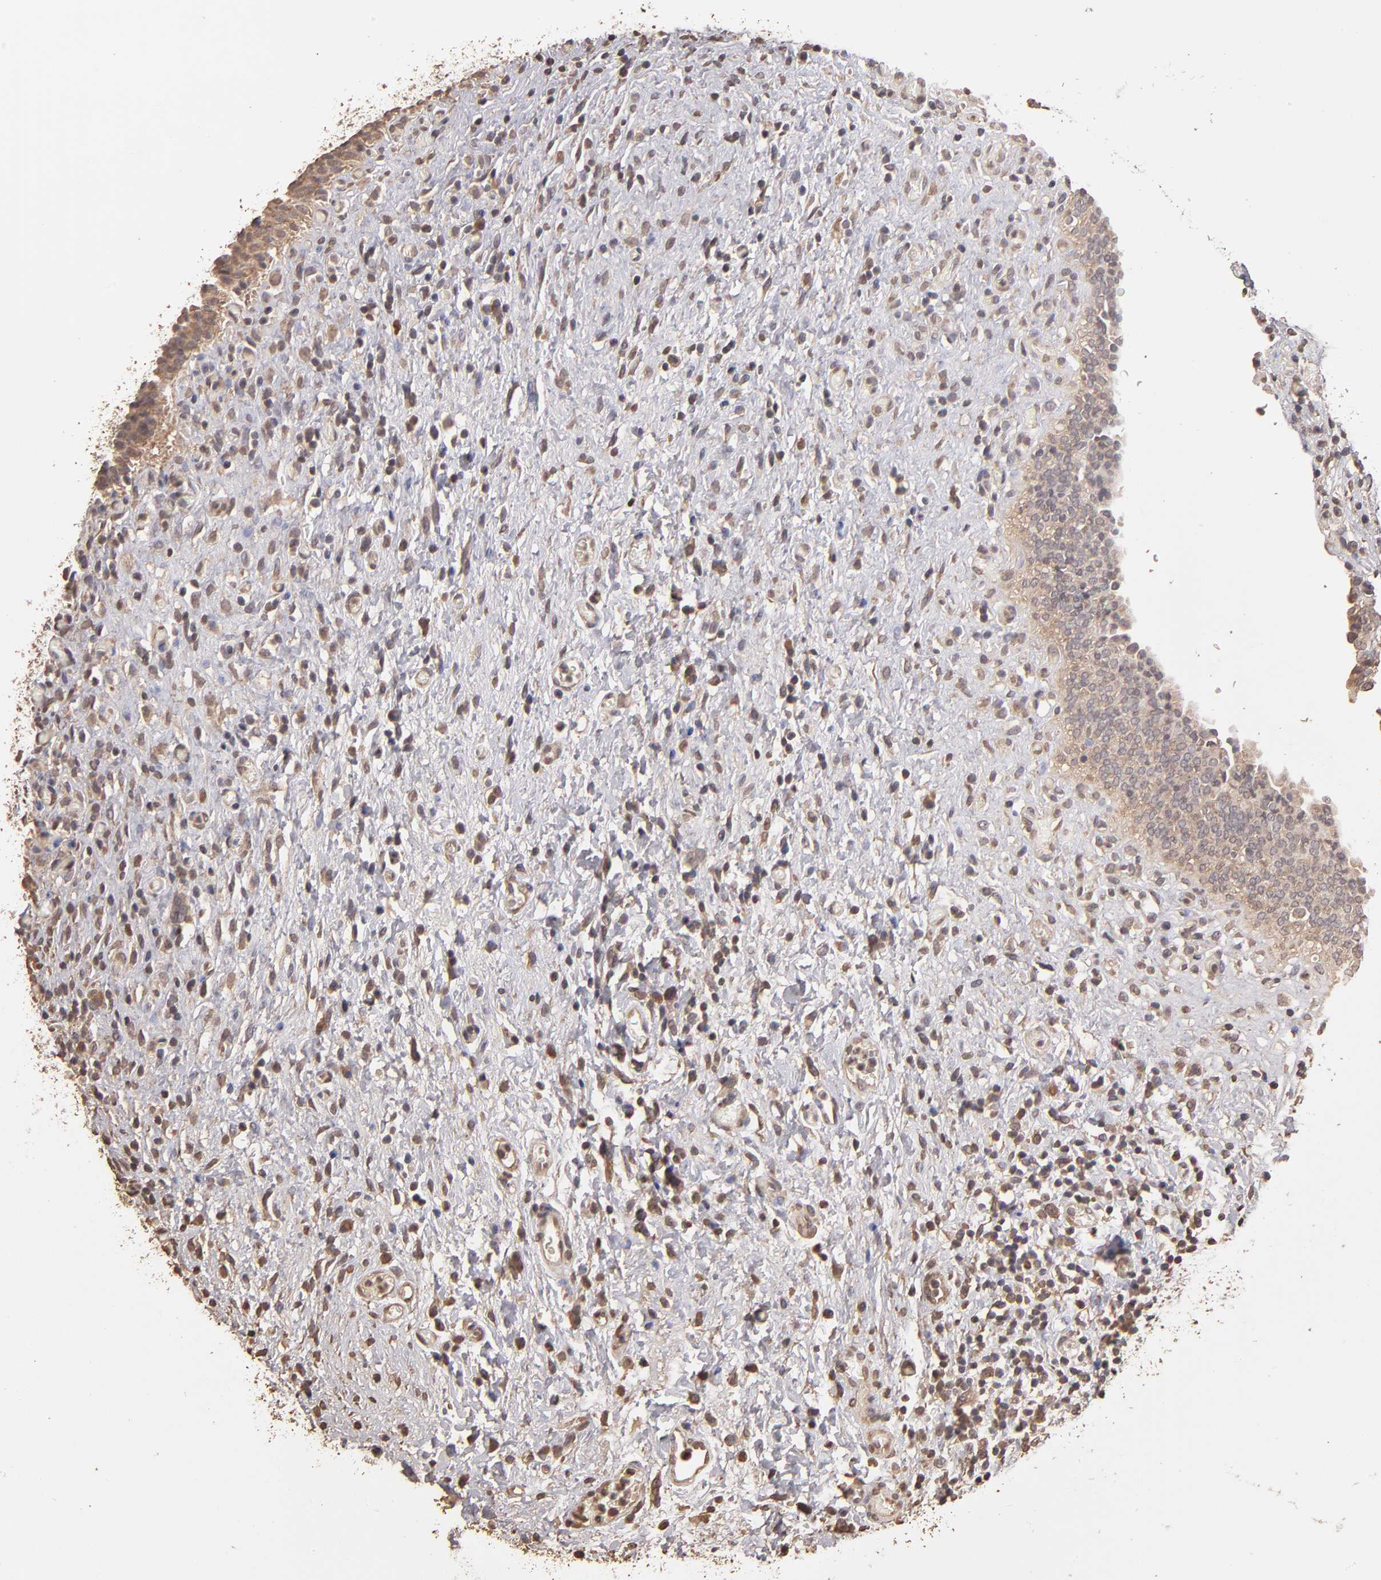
{"staining": {"intensity": "moderate", "quantity": "25%-75%", "location": "cytoplasmic/membranous"}, "tissue": "urinary bladder", "cell_type": "Urothelial cells", "image_type": "normal", "snomed": [{"axis": "morphology", "description": "Normal tissue, NOS"}, {"axis": "morphology", "description": "Urothelial carcinoma, High grade"}, {"axis": "topography", "description": "Urinary bladder"}], "caption": "This image demonstrates benign urinary bladder stained with immunohistochemistry (IHC) to label a protein in brown. The cytoplasmic/membranous of urothelial cells show moderate positivity for the protein. Nuclei are counter-stained blue.", "gene": "OPHN1", "patient": {"sex": "male", "age": 51}}